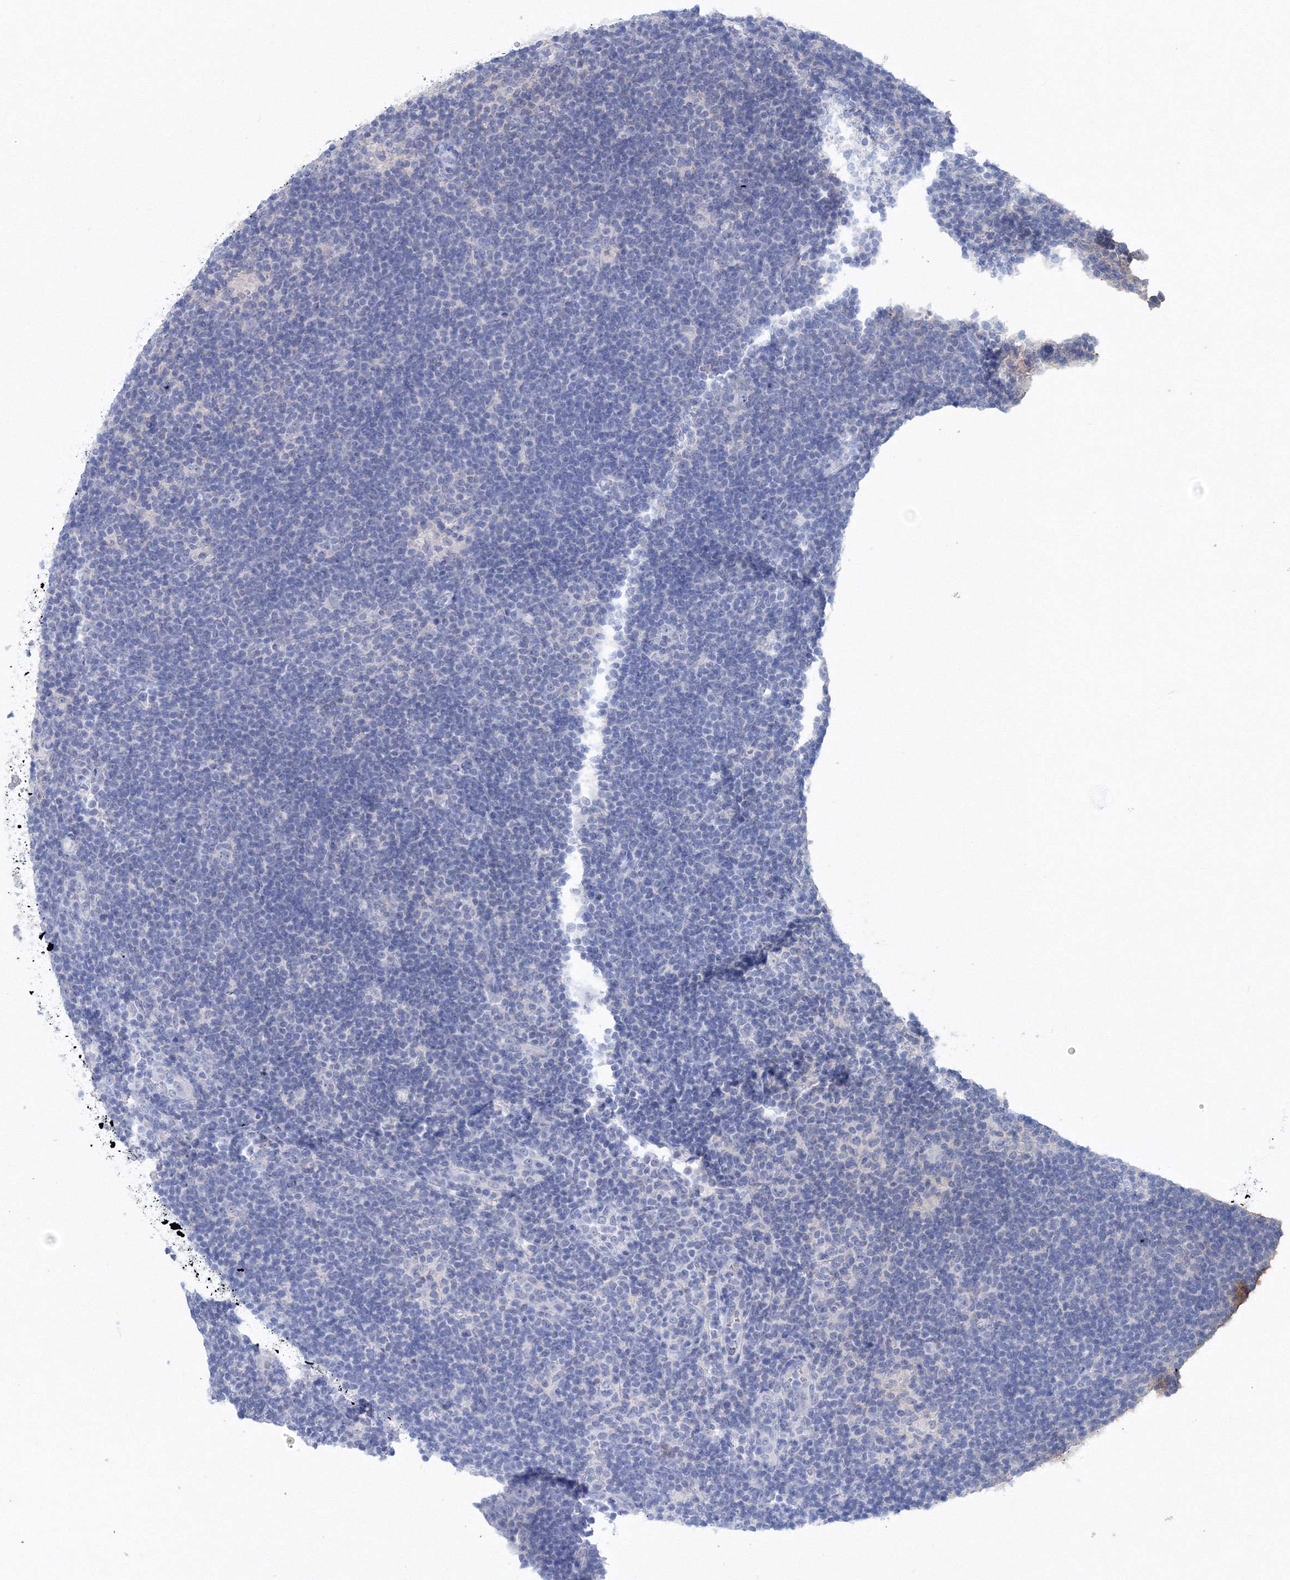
{"staining": {"intensity": "negative", "quantity": "none", "location": "none"}, "tissue": "lymphoma", "cell_type": "Tumor cells", "image_type": "cancer", "snomed": [{"axis": "morphology", "description": "Hodgkin's disease, NOS"}, {"axis": "topography", "description": "Lymph node"}], "caption": "IHC histopathology image of neoplastic tissue: human Hodgkin's disease stained with DAB (3,3'-diaminobenzidine) shows no significant protein positivity in tumor cells.", "gene": "PPP2R2B", "patient": {"sex": "female", "age": 57}}